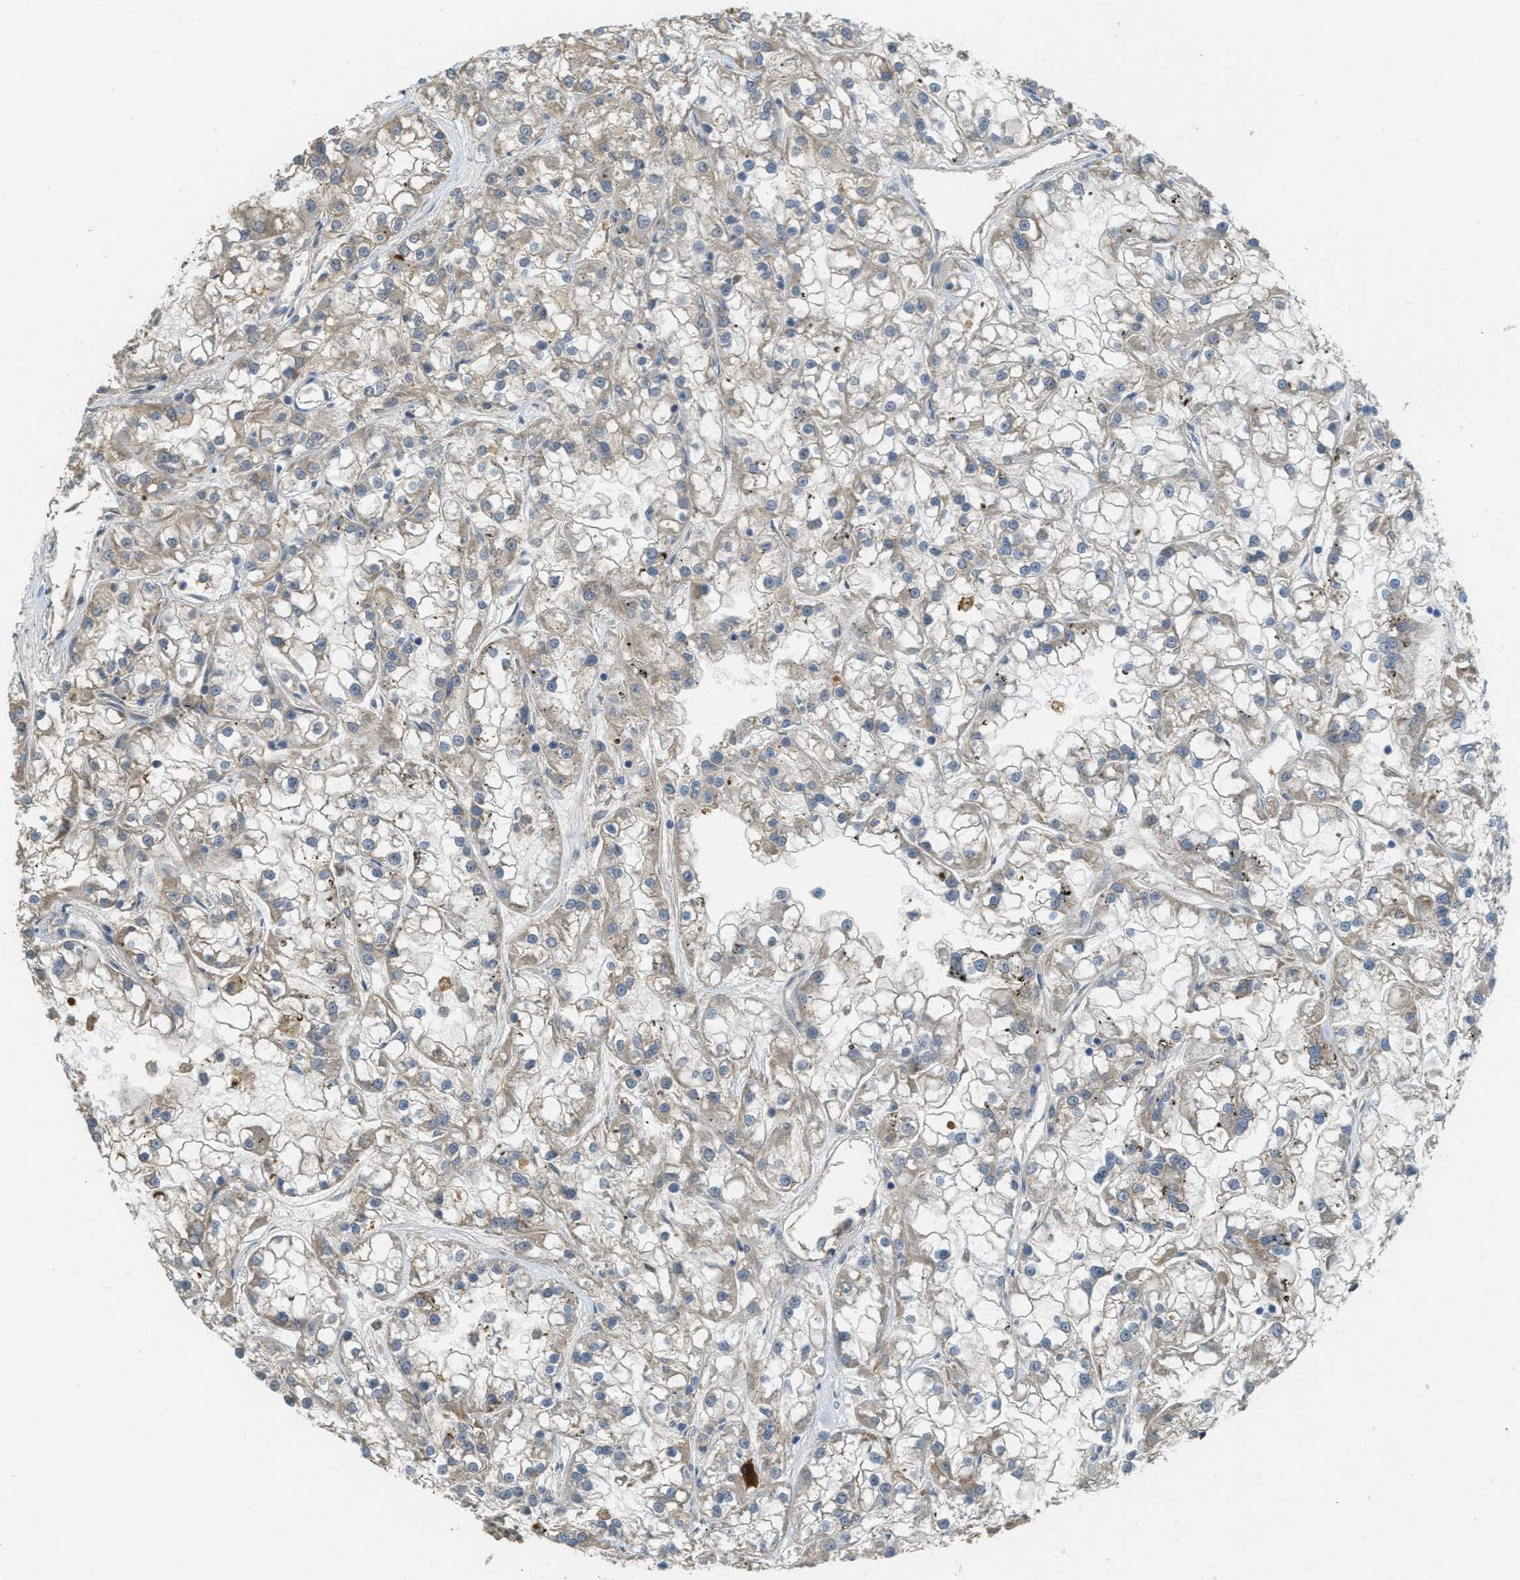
{"staining": {"intensity": "weak", "quantity": "25%-75%", "location": "cytoplasmic/membranous"}, "tissue": "renal cancer", "cell_type": "Tumor cells", "image_type": "cancer", "snomed": [{"axis": "morphology", "description": "Adenocarcinoma, NOS"}, {"axis": "topography", "description": "Kidney"}], "caption": "Weak cytoplasmic/membranous expression is appreciated in about 25%-75% of tumor cells in adenocarcinoma (renal).", "gene": "IGF2BP2", "patient": {"sex": "female", "age": 52}}